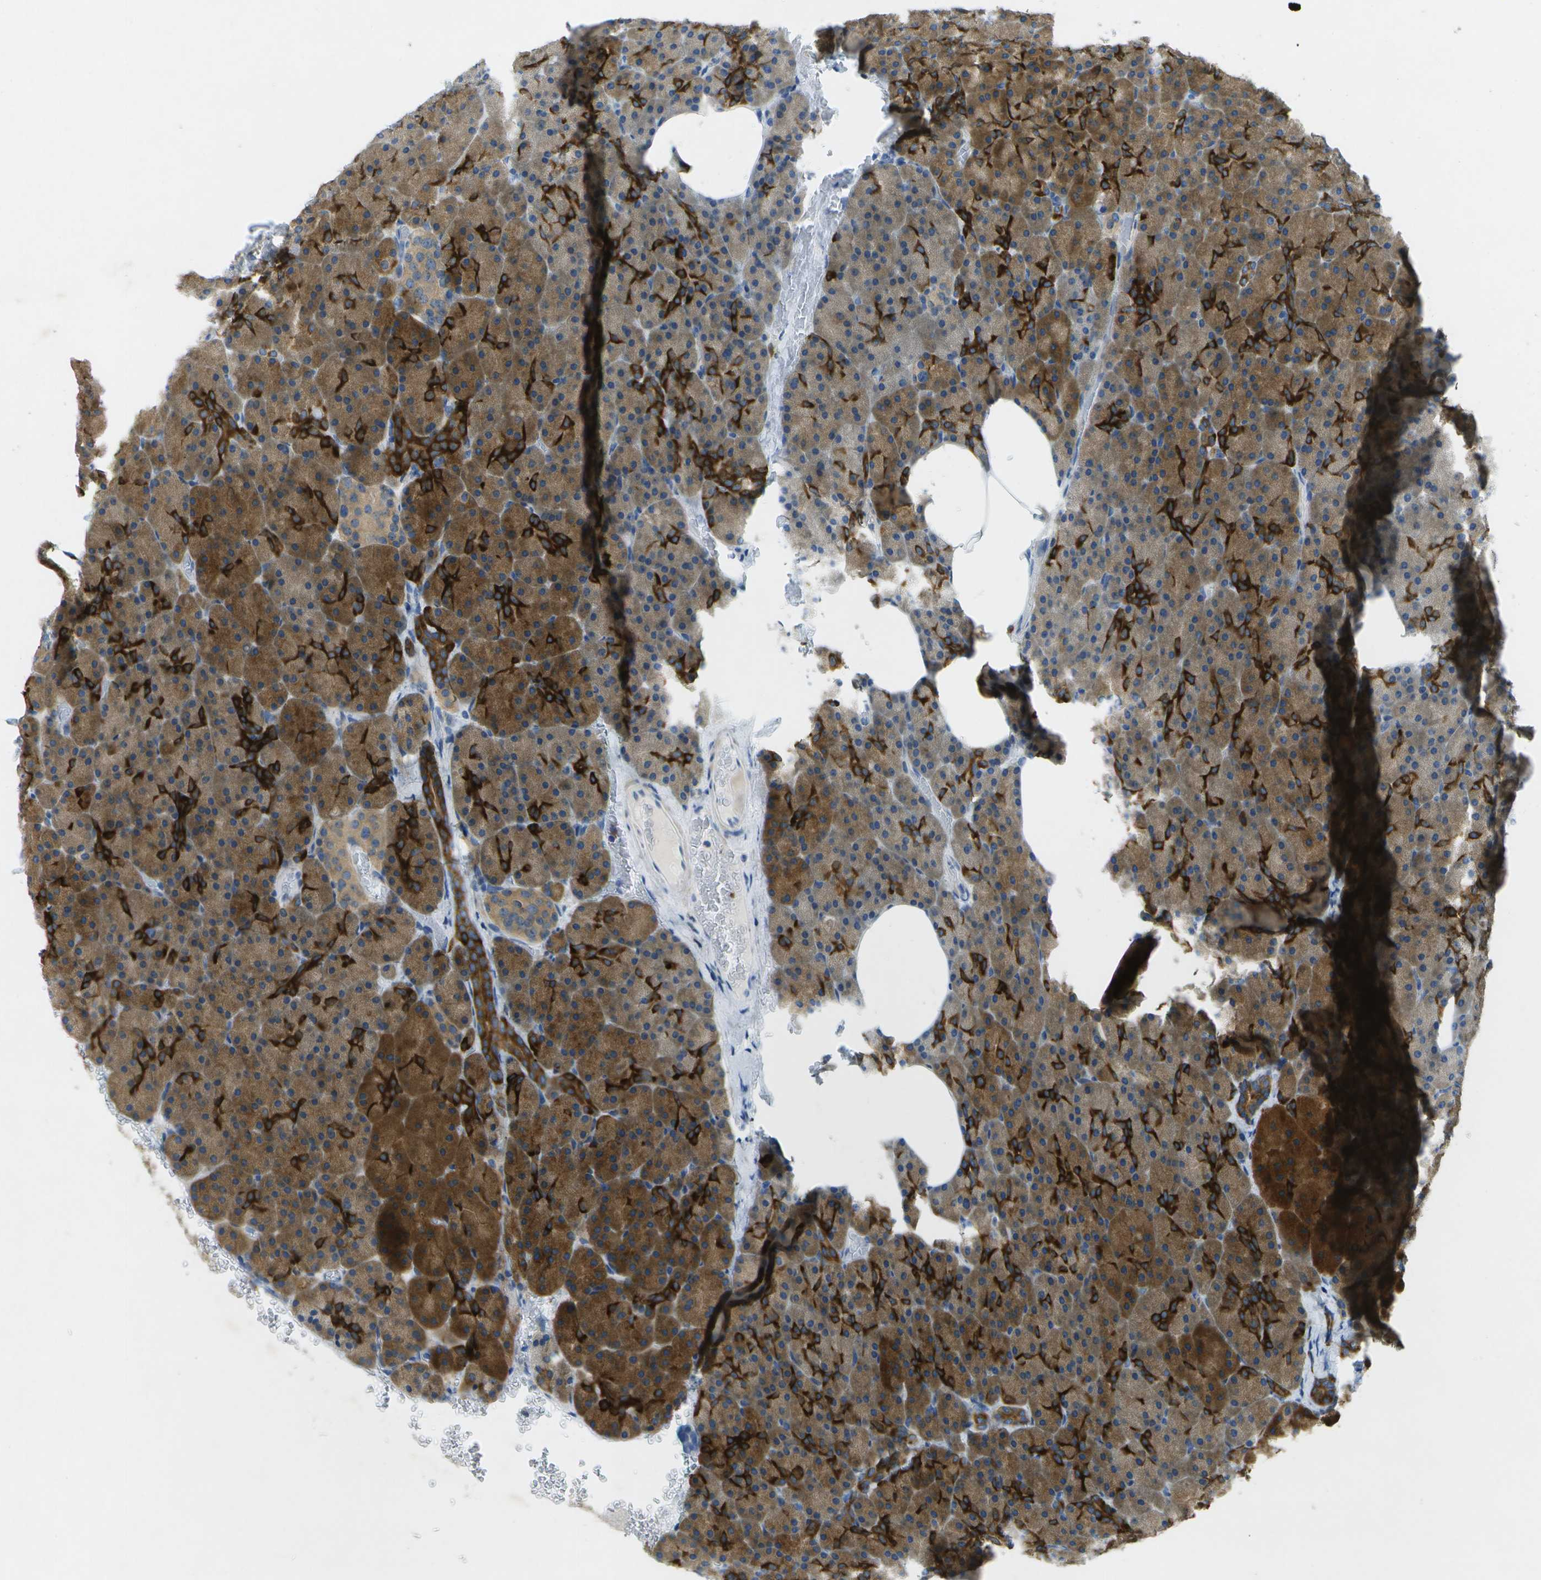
{"staining": {"intensity": "strong", "quantity": ">75%", "location": "cytoplasmic/membranous"}, "tissue": "pancreas", "cell_type": "Exocrine glandular cells", "image_type": "normal", "snomed": [{"axis": "morphology", "description": "Normal tissue, NOS"}, {"axis": "topography", "description": "Pancreas"}], "caption": "Exocrine glandular cells reveal high levels of strong cytoplasmic/membranous staining in approximately >75% of cells in unremarkable human pancreas. (DAB = brown stain, brightfield microscopy at high magnification).", "gene": "WNK2", "patient": {"sex": "female", "age": 35}}